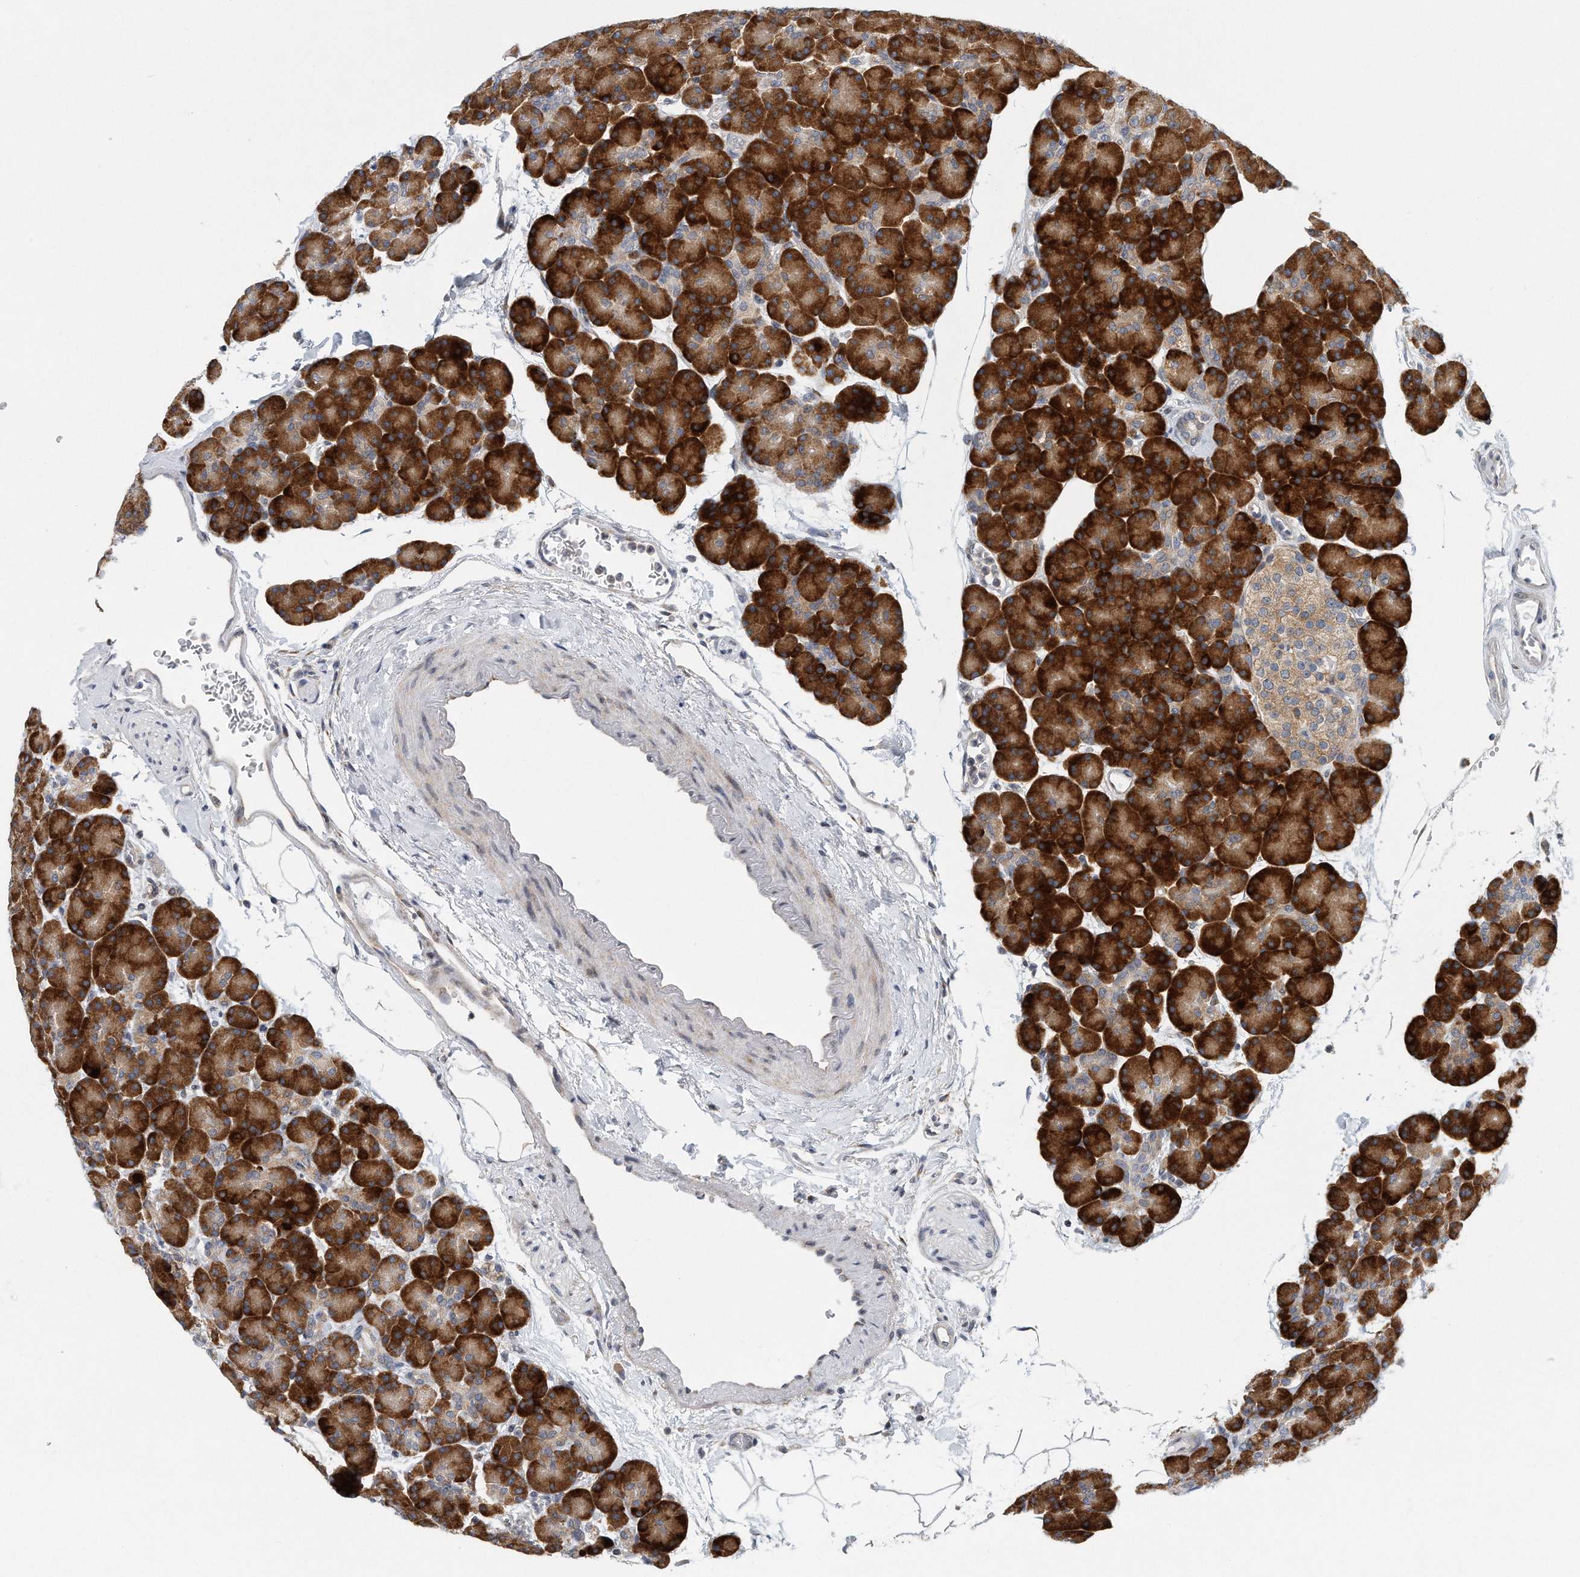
{"staining": {"intensity": "strong", "quantity": ">75%", "location": "cytoplasmic/membranous"}, "tissue": "pancreas", "cell_type": "Exocrine glandular cells", "image_type": "normal", "snomed": [{"axis": "morphology", "description": "Normal tissue, NOS"}, {"axis": "topography", "description": "Pancreas"}], "caption": "A high amount of strong cytoplasmic/membranous expression is present in approximately >75% of exocrine glandular cells in unremarkable pancreas.", "gene": "VLDLR", "patient": {"sex": "female", "age": 43}}